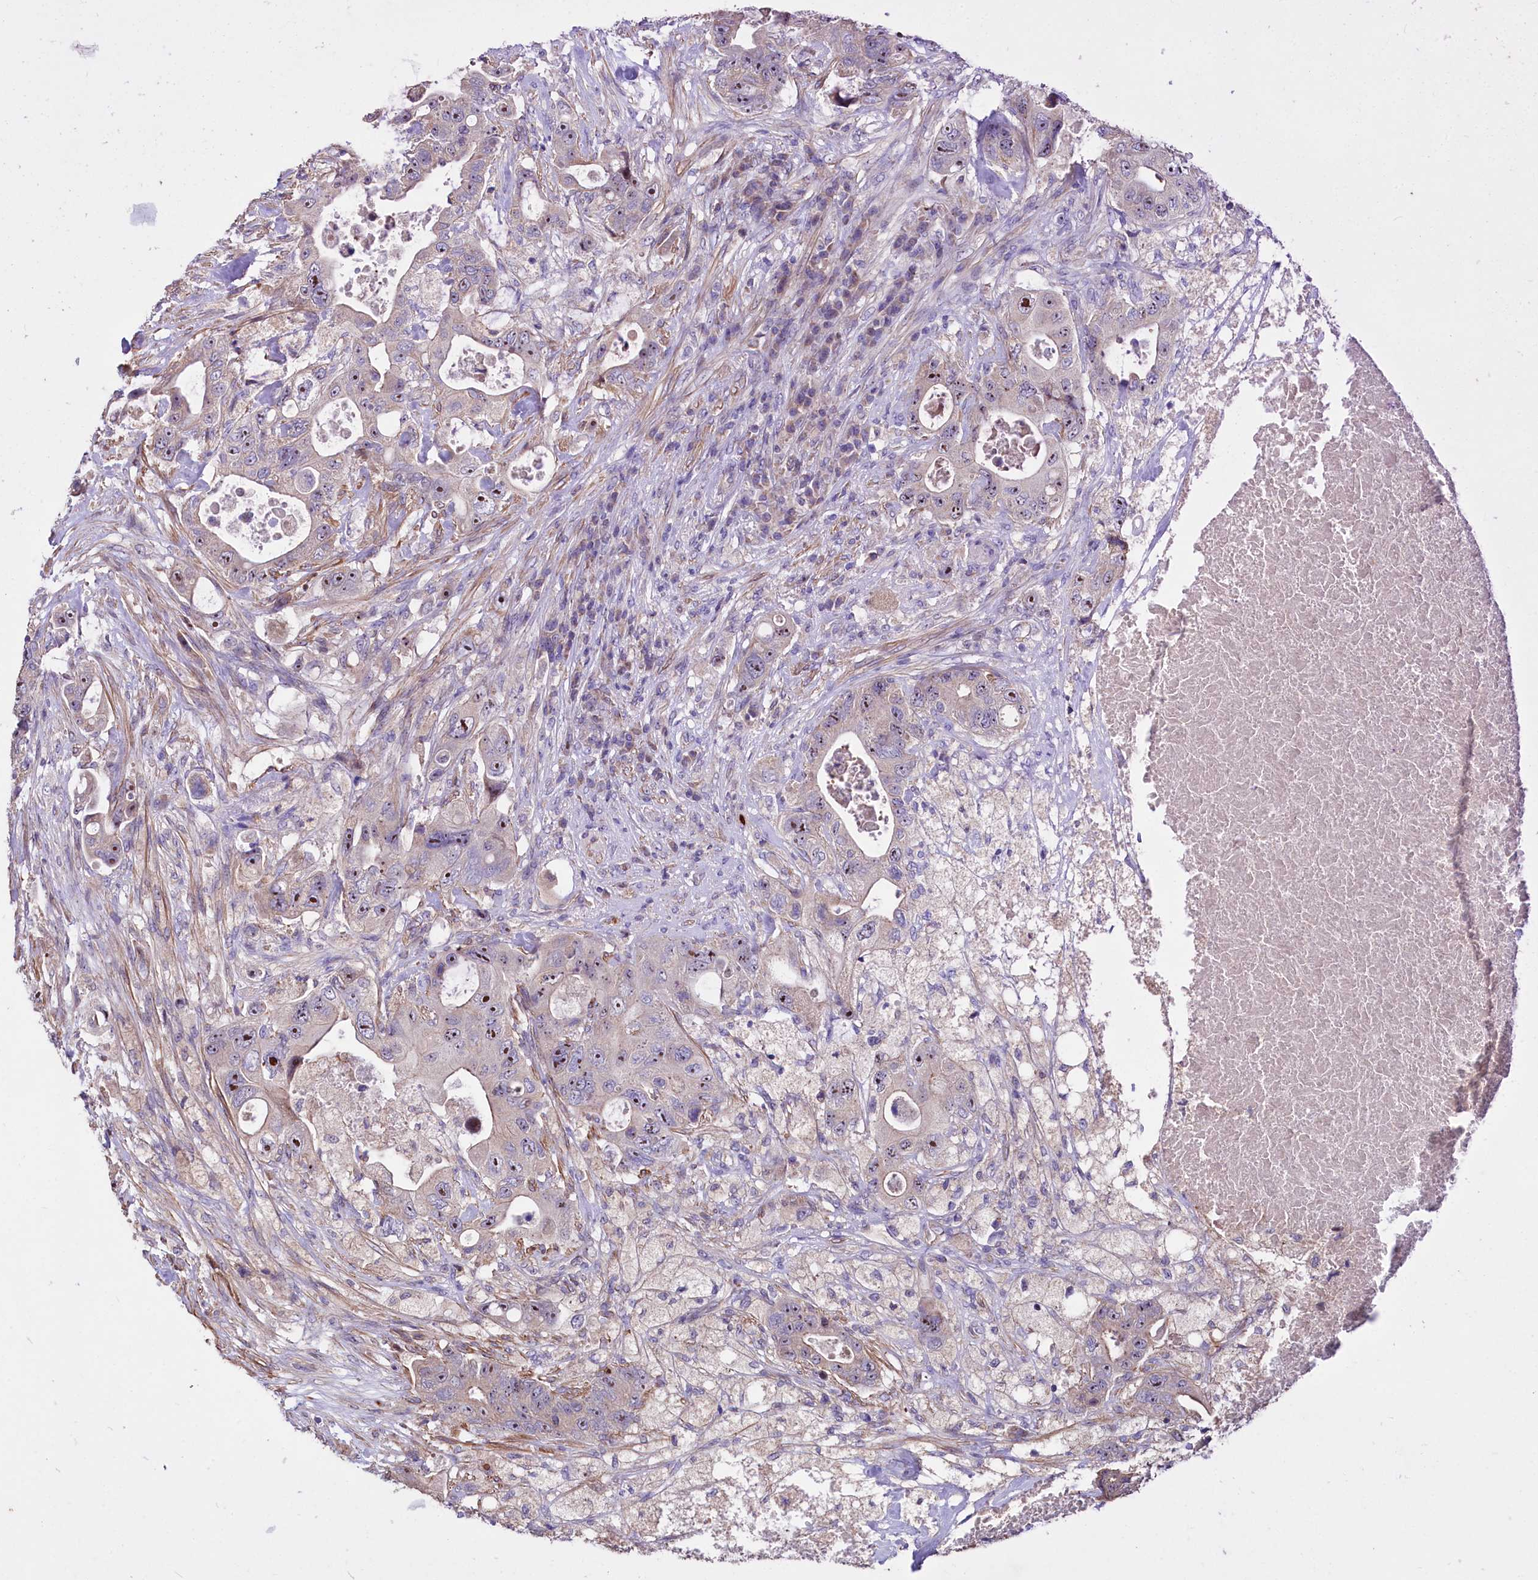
{"staining": {"intensity": "moderate", "quantity": ">75%", "location": "cytoplasmic/membranous,nuclear"}, "tissue": "colorectal cancer", "cell_type": "Tumor cells", "image_type": "cancer", "snomed": [{"axis": "morphology", "description": "Adenocarcinoma, NOS"}, {"axis": "topography", "description": "Colon"}], "caption": "Human adenocarcinoma (colorectal) stained with a brown dye displays moderate cytoplasmic/membranous and nuclear positive expression in approximately >75% of tumor cells.", "gene": "RPUSD3", "patient": {"sex": "female", "age": 46}}